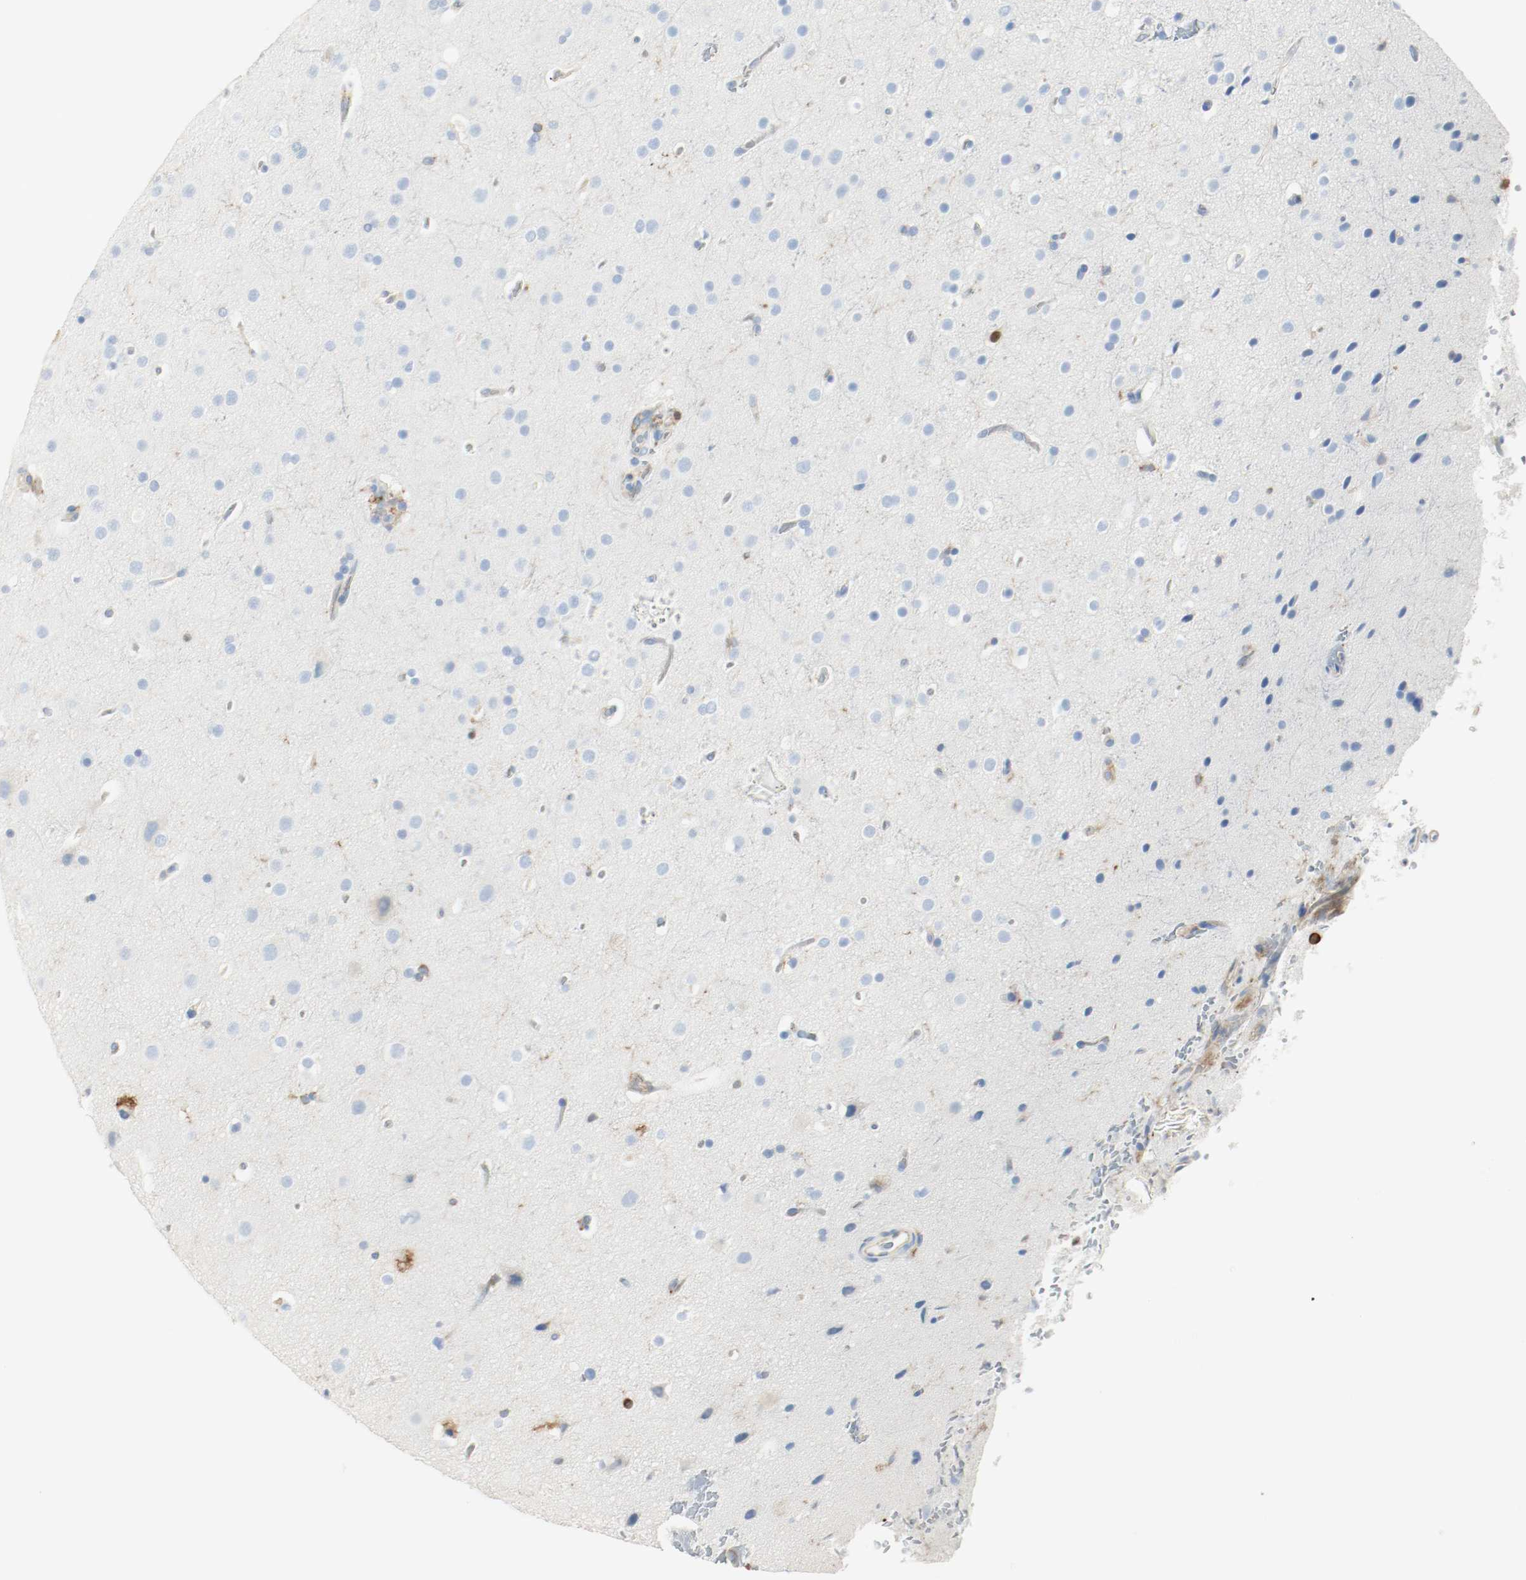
{"staining": {"intensity": "negative", "quantity": "none", "location": "none"}, "tissue": "glioma", "cell_type": "Tumor cells", "image_type": "cancer", "snomed": [{"axis": "morphology", "description": "Glioma, malignant, Low grade"}, {"axis": "topography", "description": "Cerebral cortex"}], "caption": "Tumor cells are negative for protein expression in human glioma.", "gene": "ARPC1B", "patient": {"sex": "female", "age": 47}}